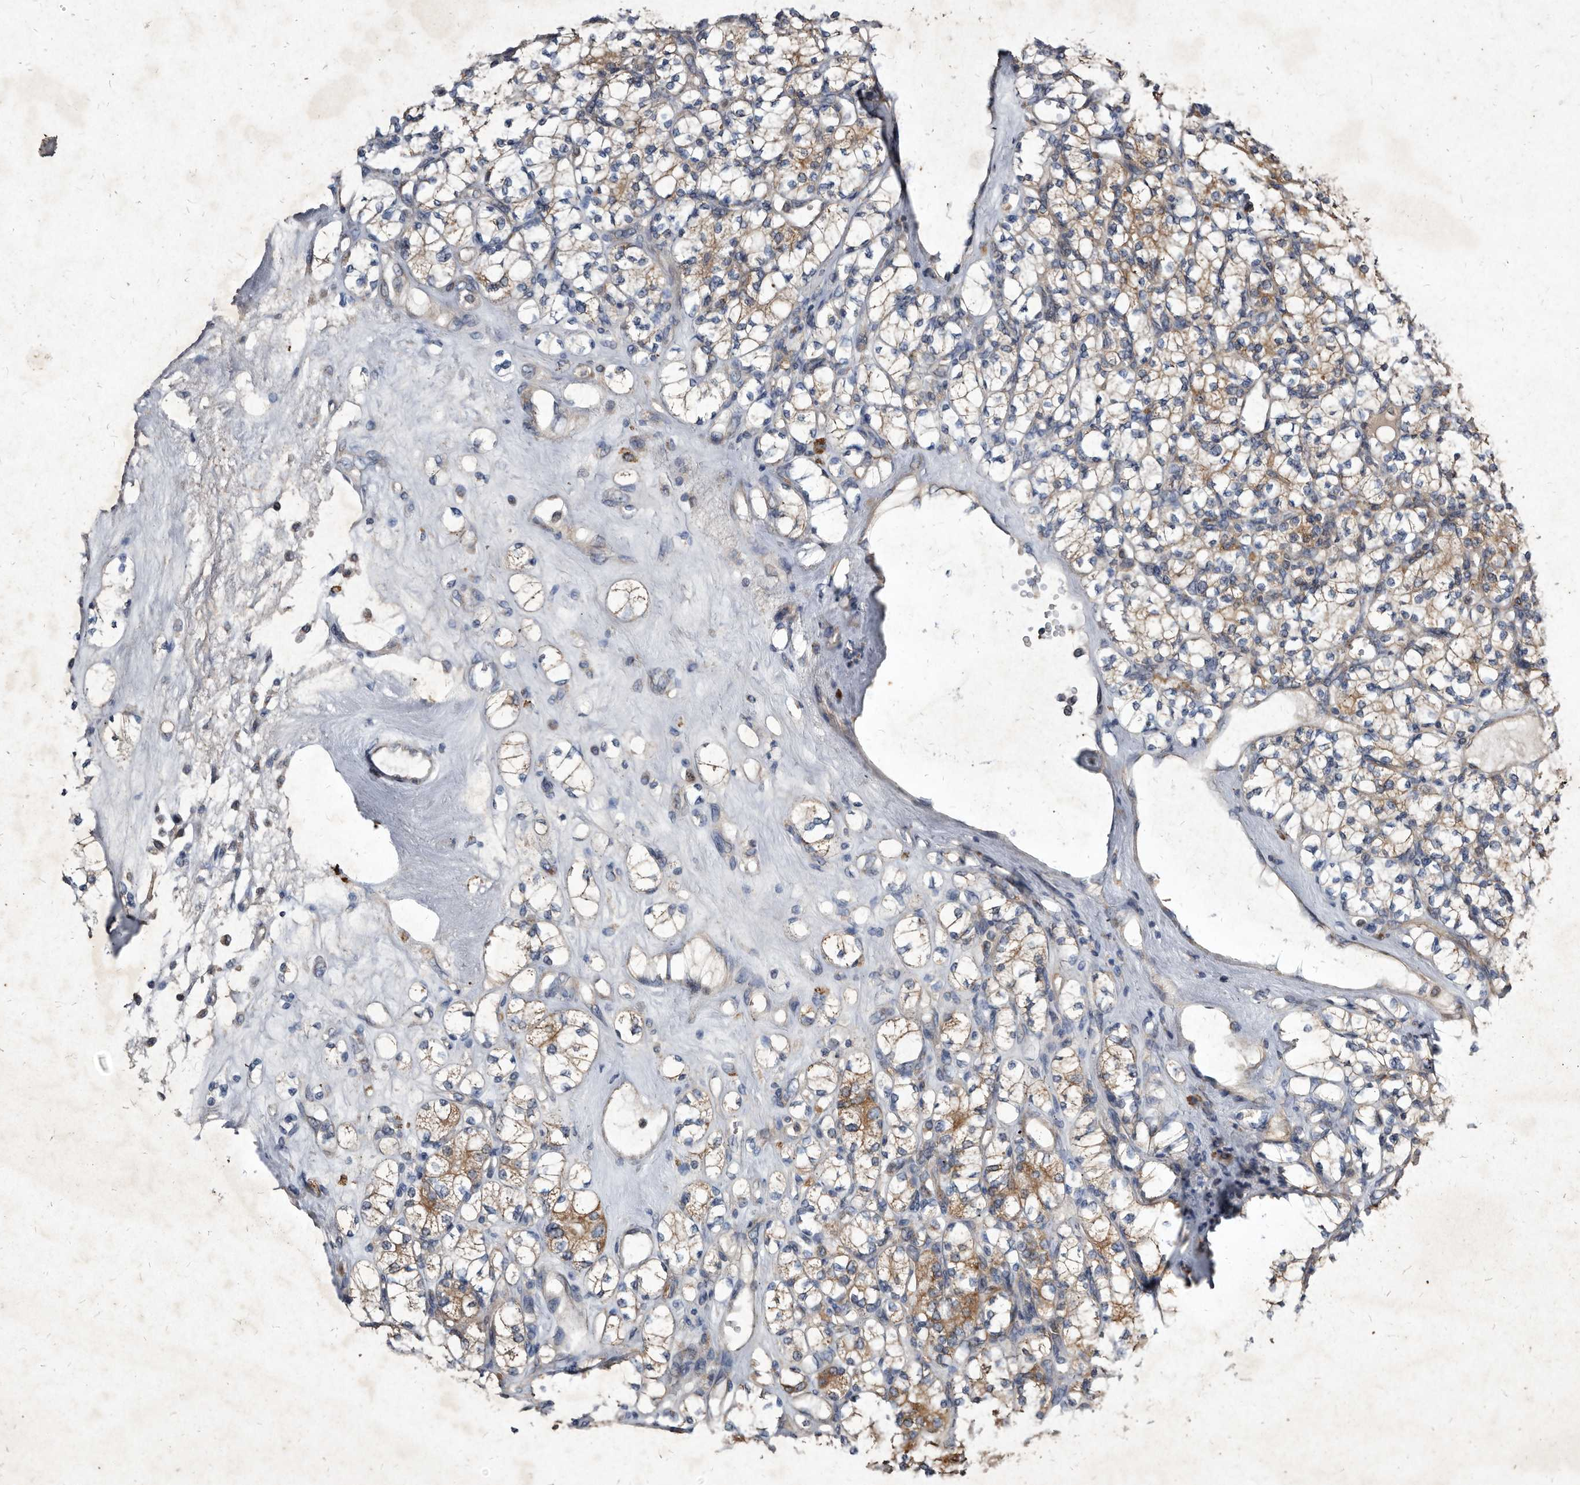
{"staining": {"intensity": "moderate", "quantity": "25%-75%", "location": "cytoplasmic/membranous"}, "tissue": "renal cancer", "cell_type": "Tumor cells", "image_type": "cancer", "snomed": [{"axis": "morphology", "description": "Adenocarcinoma, NOS"}, {"axis": "topography", "description": "Kidney"}], "caption": "The histopathology image demonstrates a brown stain indicating the presence of a protein in the cytoplasmic/membranous of tumor cells in renal adenocarcinoma. (brown staining indicates protein expression, while blue staining denotes nuclei).", "gene": "YPEL3", "patient": {"sex": "male", "age": 77}}